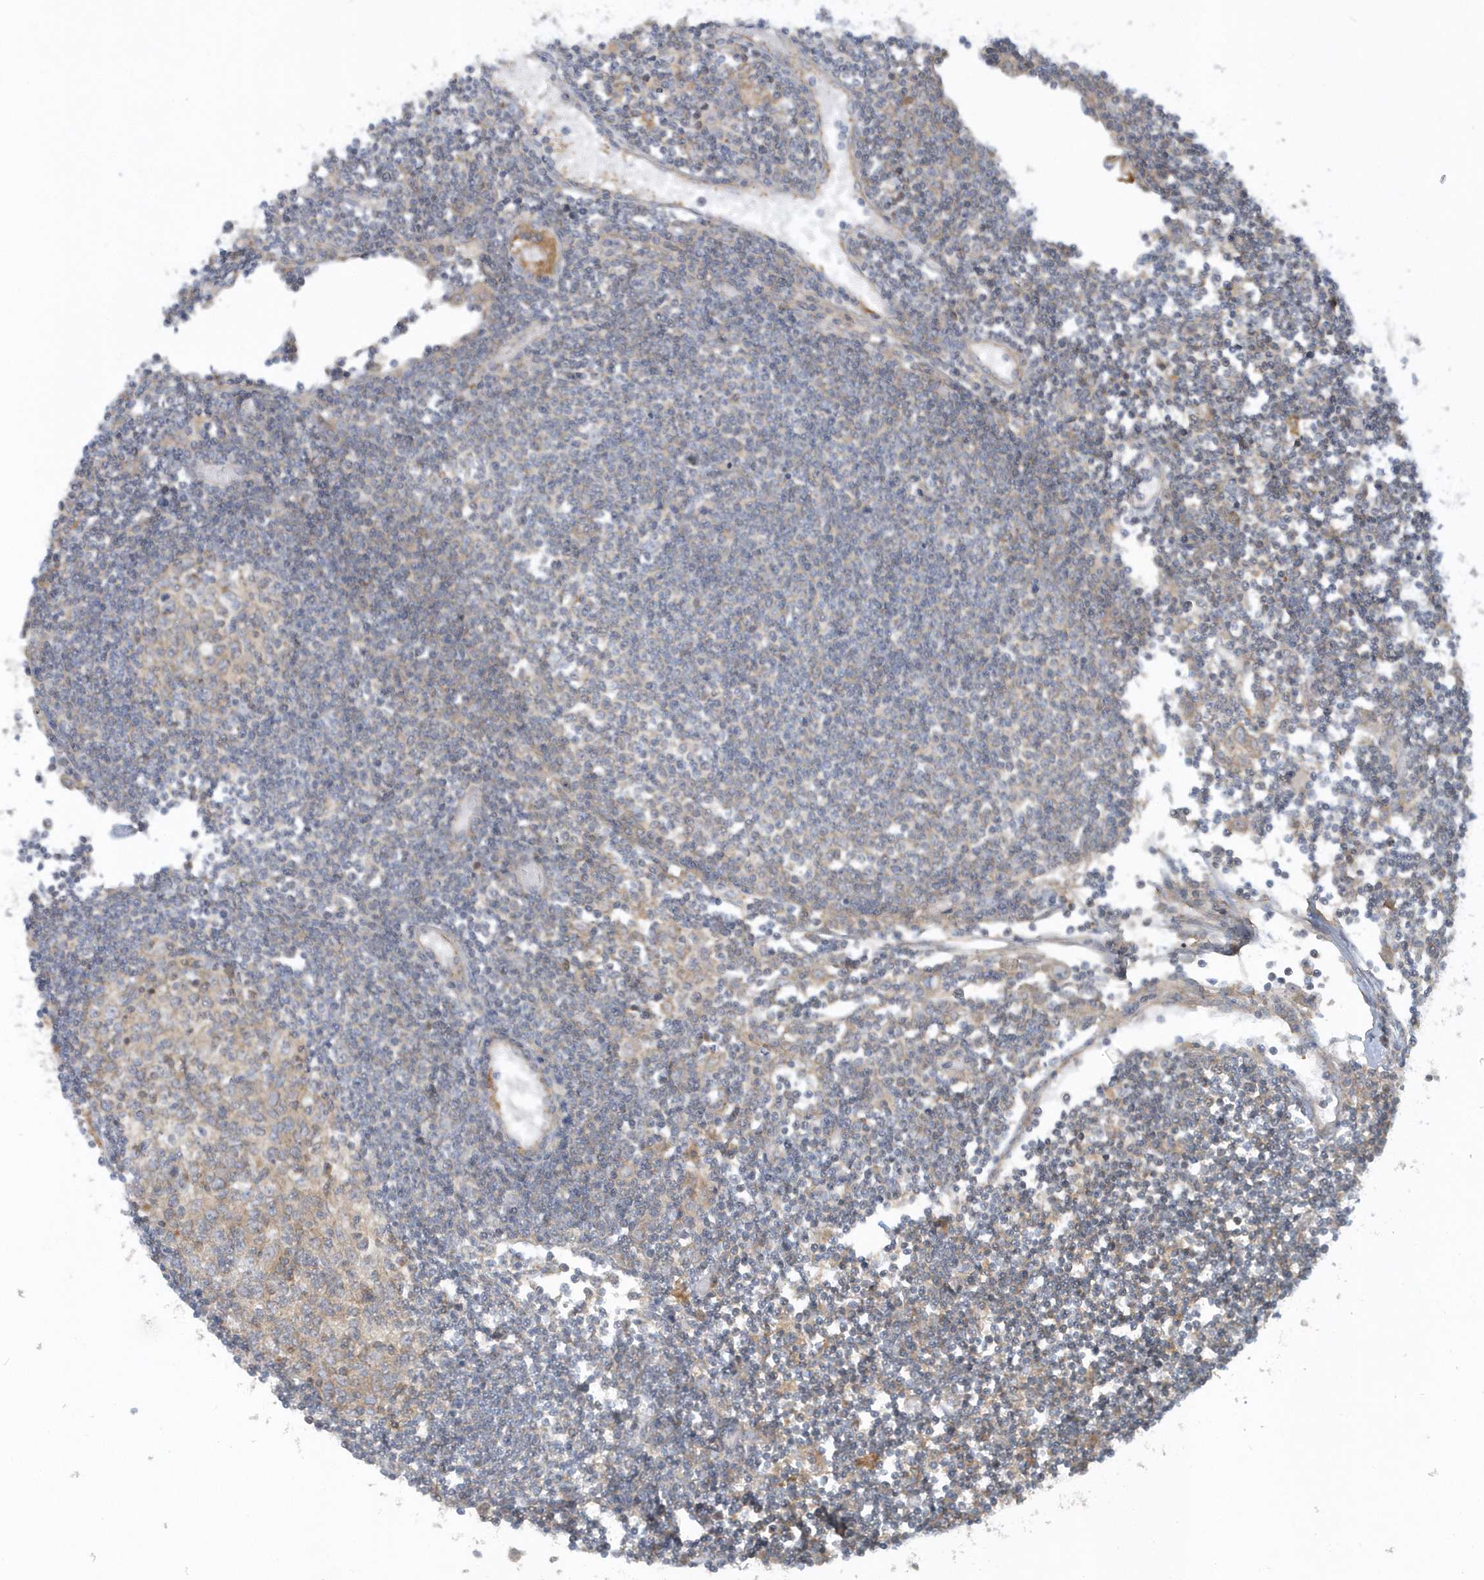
{"staining": {"intensity": "moderate", "quantity": ">75%", "location": "cytoplasmic/membranous"}, "tissue": "lymph node", "cell_type": "Germinal center cells", "image_type": "normal", "snomed": [{"axis": "morphology", "description": "Normal tissue, NOS"}, {"axis": "topography", "description": "Lymph node"}], "caption": "Protein expression by immunohistochemistry (IHC) displays moderate cytoplasmic/membranous staining in approximately >75% of germinal center cells in normal lymph node. (brown staining indicates protein expression, while blue staining denotes nuclei).", "gene": "CNOT10", "patient": {"sex": "female", "age": 11}}